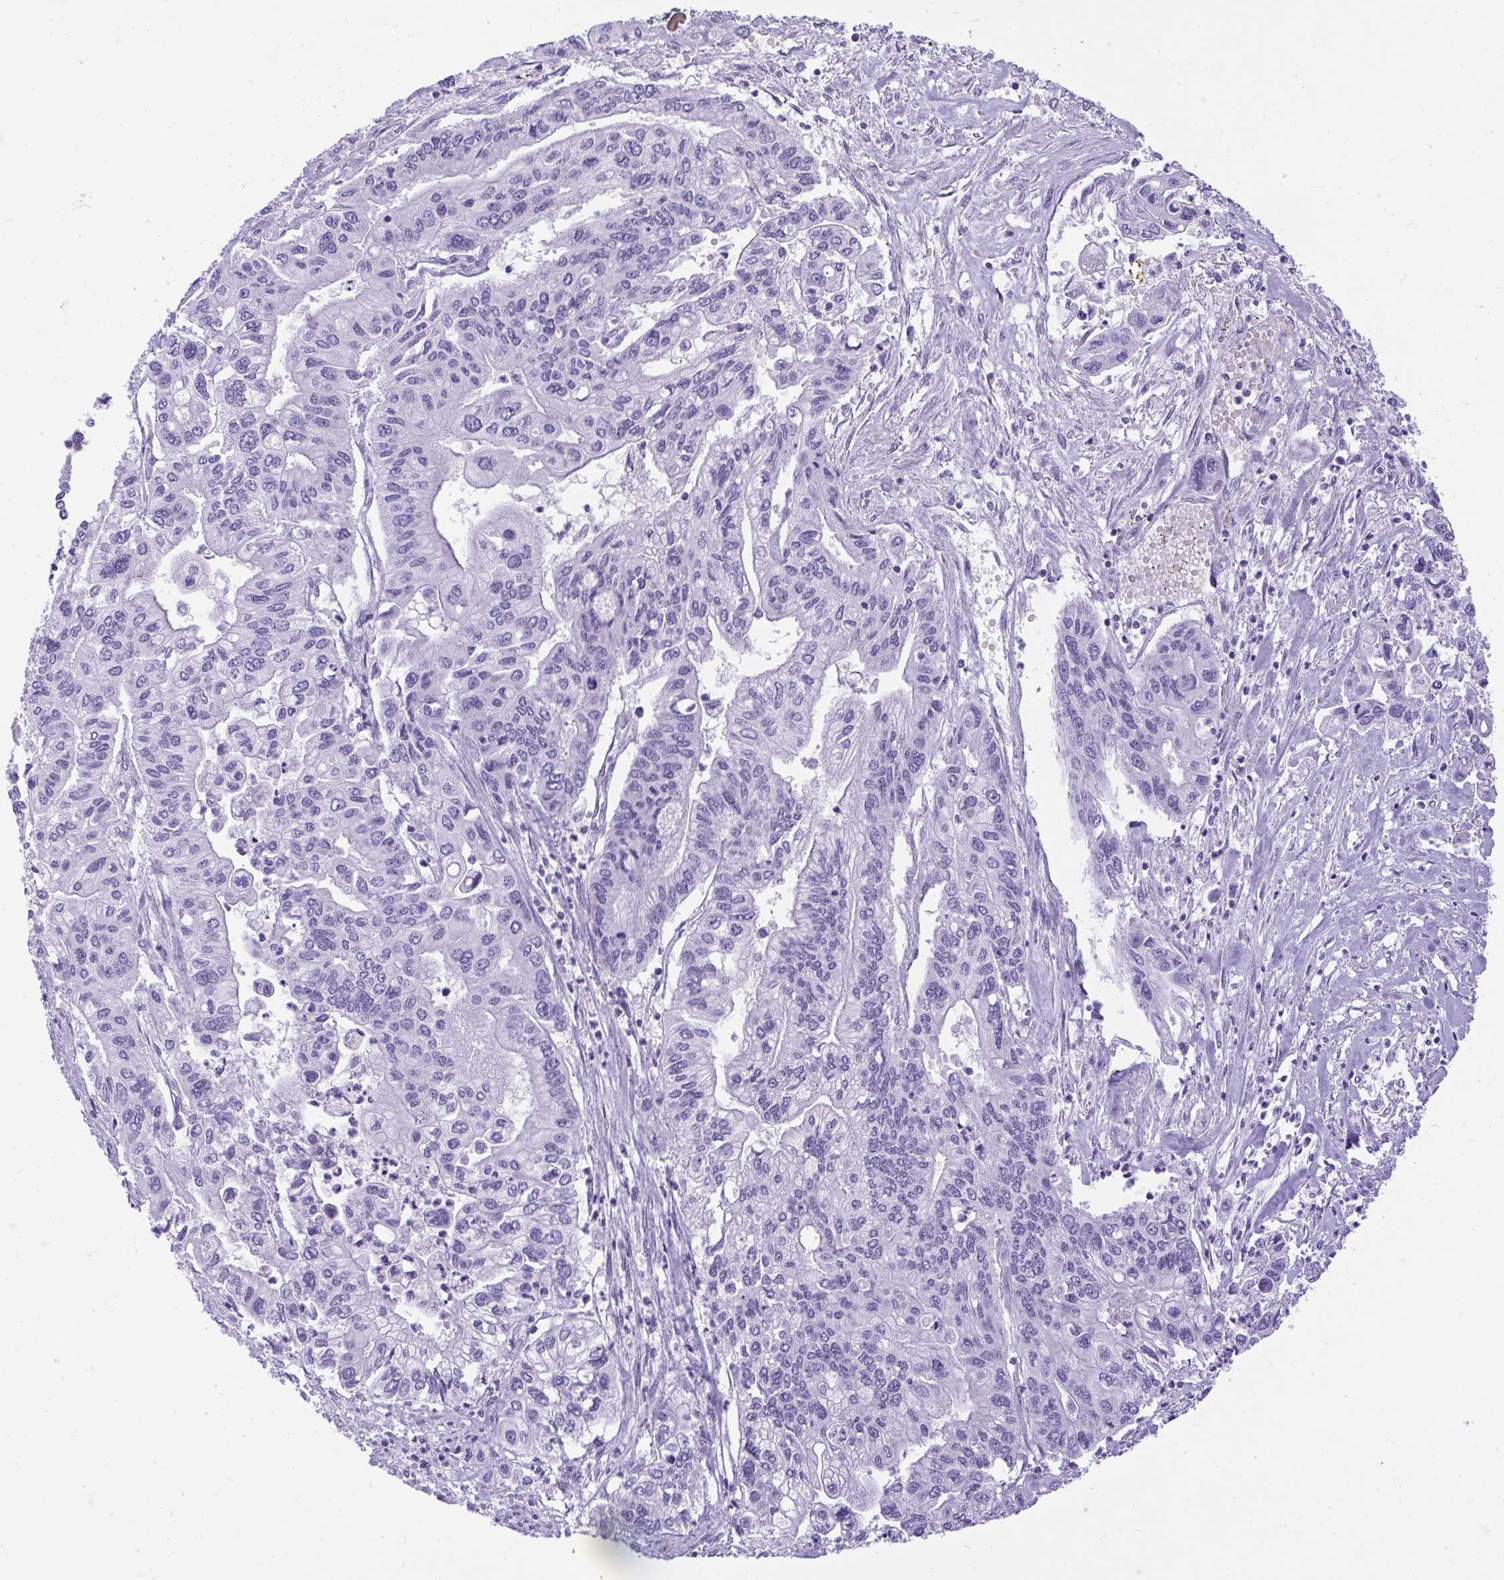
{"staining": {"intensity": "negative", "quantity": "none", "location": "none"}, "tissue": "pancreatic cancer", "cell_type": "Tumor cells", "image_type": "cancer", "snomed": [{"axis": "morphology", "description": "Adenocarcinoma, NOS"}, {"axis": "topography", "description": "Pancreas"}], "caption": "An immunohistochemistry image of pancreatic cancer (adenocarcinoma) is shown. There is no staining in tumor cells of pancreatic cancer (adenocarcinoma).", "gene": "PLPPR3", "patient": {"sex": "male", "age": 62}}